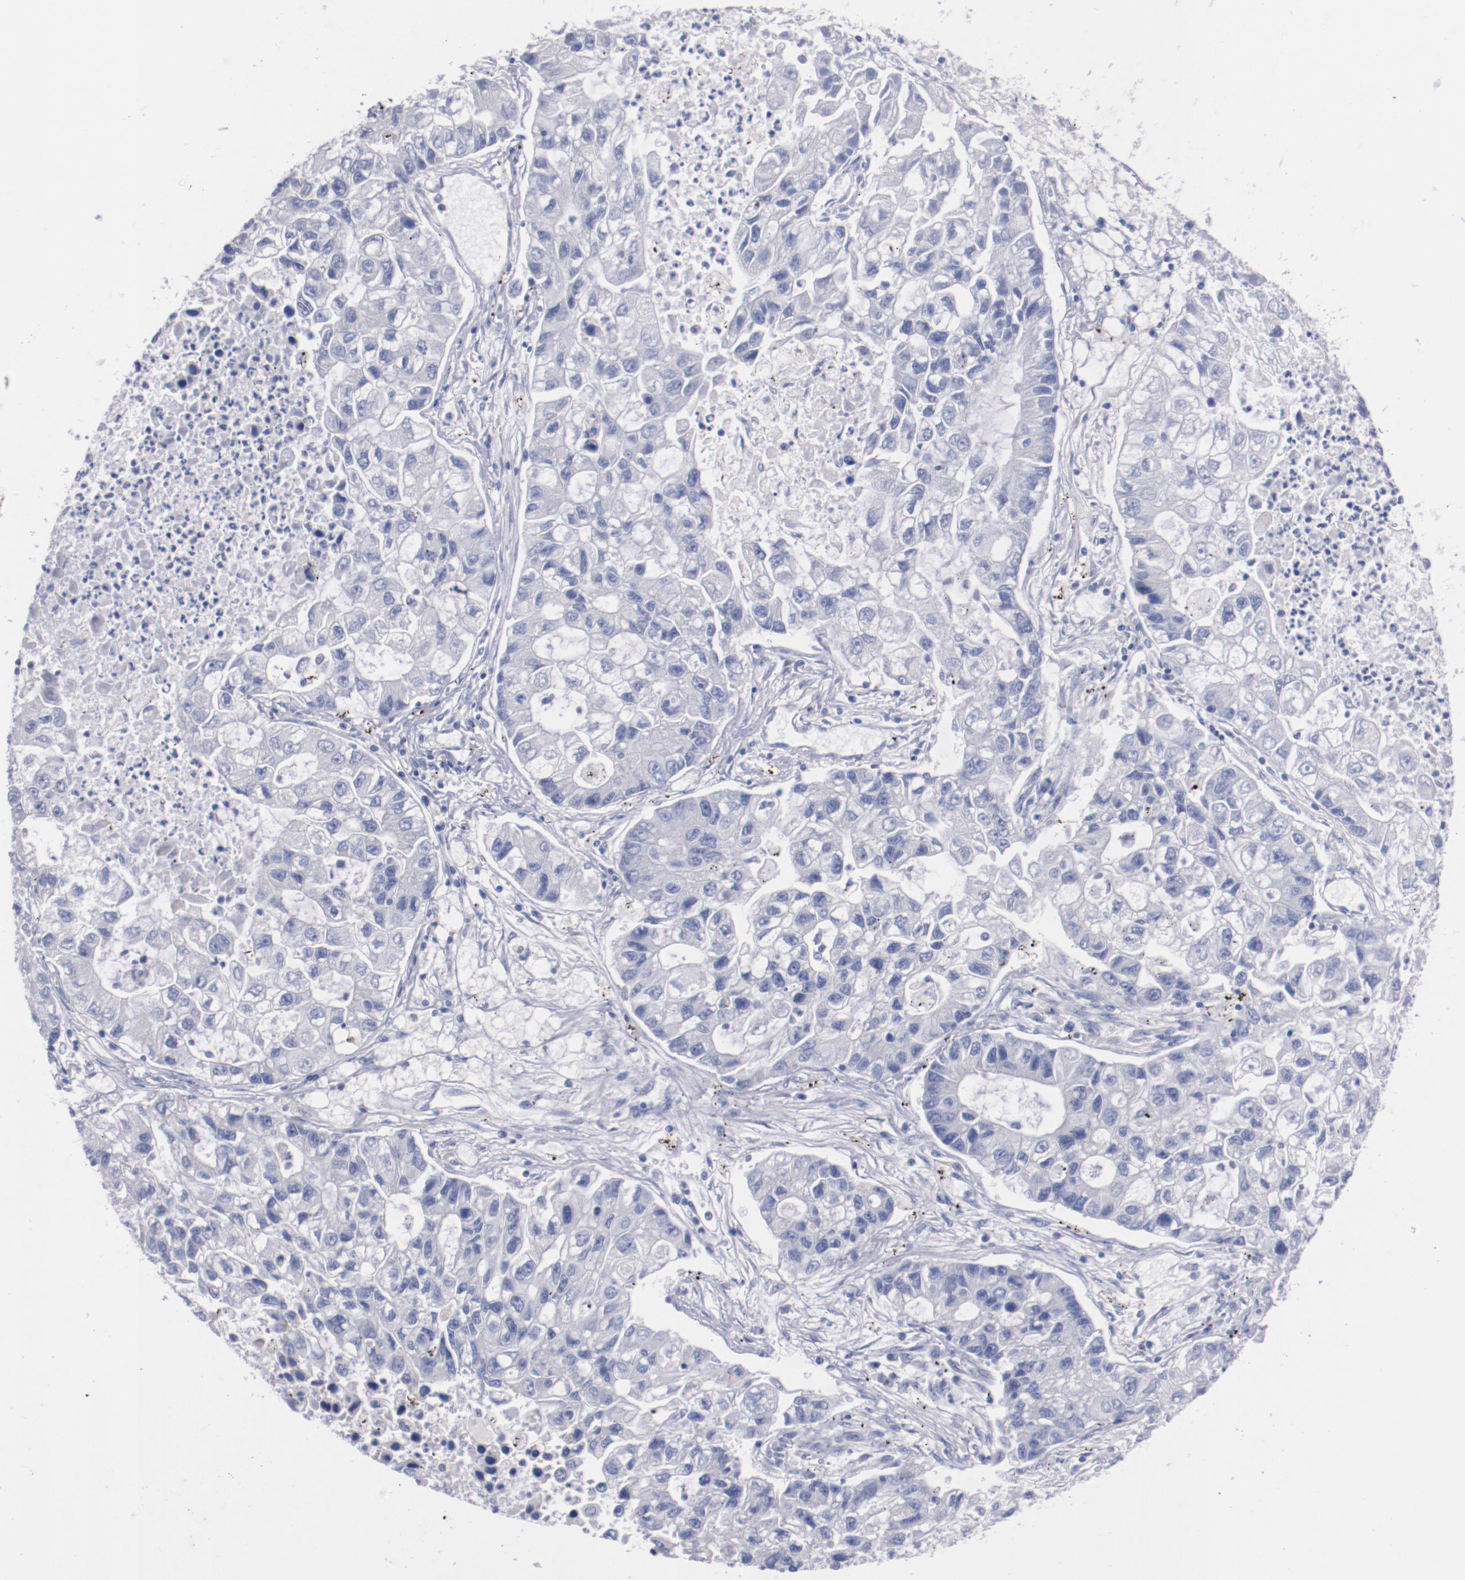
{"staining": {"intensity": "negative", "quantity": "none", "location": "none"}, "tissue": "lung cancer", "cell_type": "Tumor cells", "image_type": "cancer", "snomed": [{"axis": "morphology", "description": "Adenocarcinoma, NOS"}, {"axis": "topography", "description": "Lung"}], "caption": "Immunohistochemistry of human lung cancer (adenocarcinoma) reveals no expression in tumor cells.", "gene": "CNTNAP2", "patient": {"sex": "female", "age": 51}}